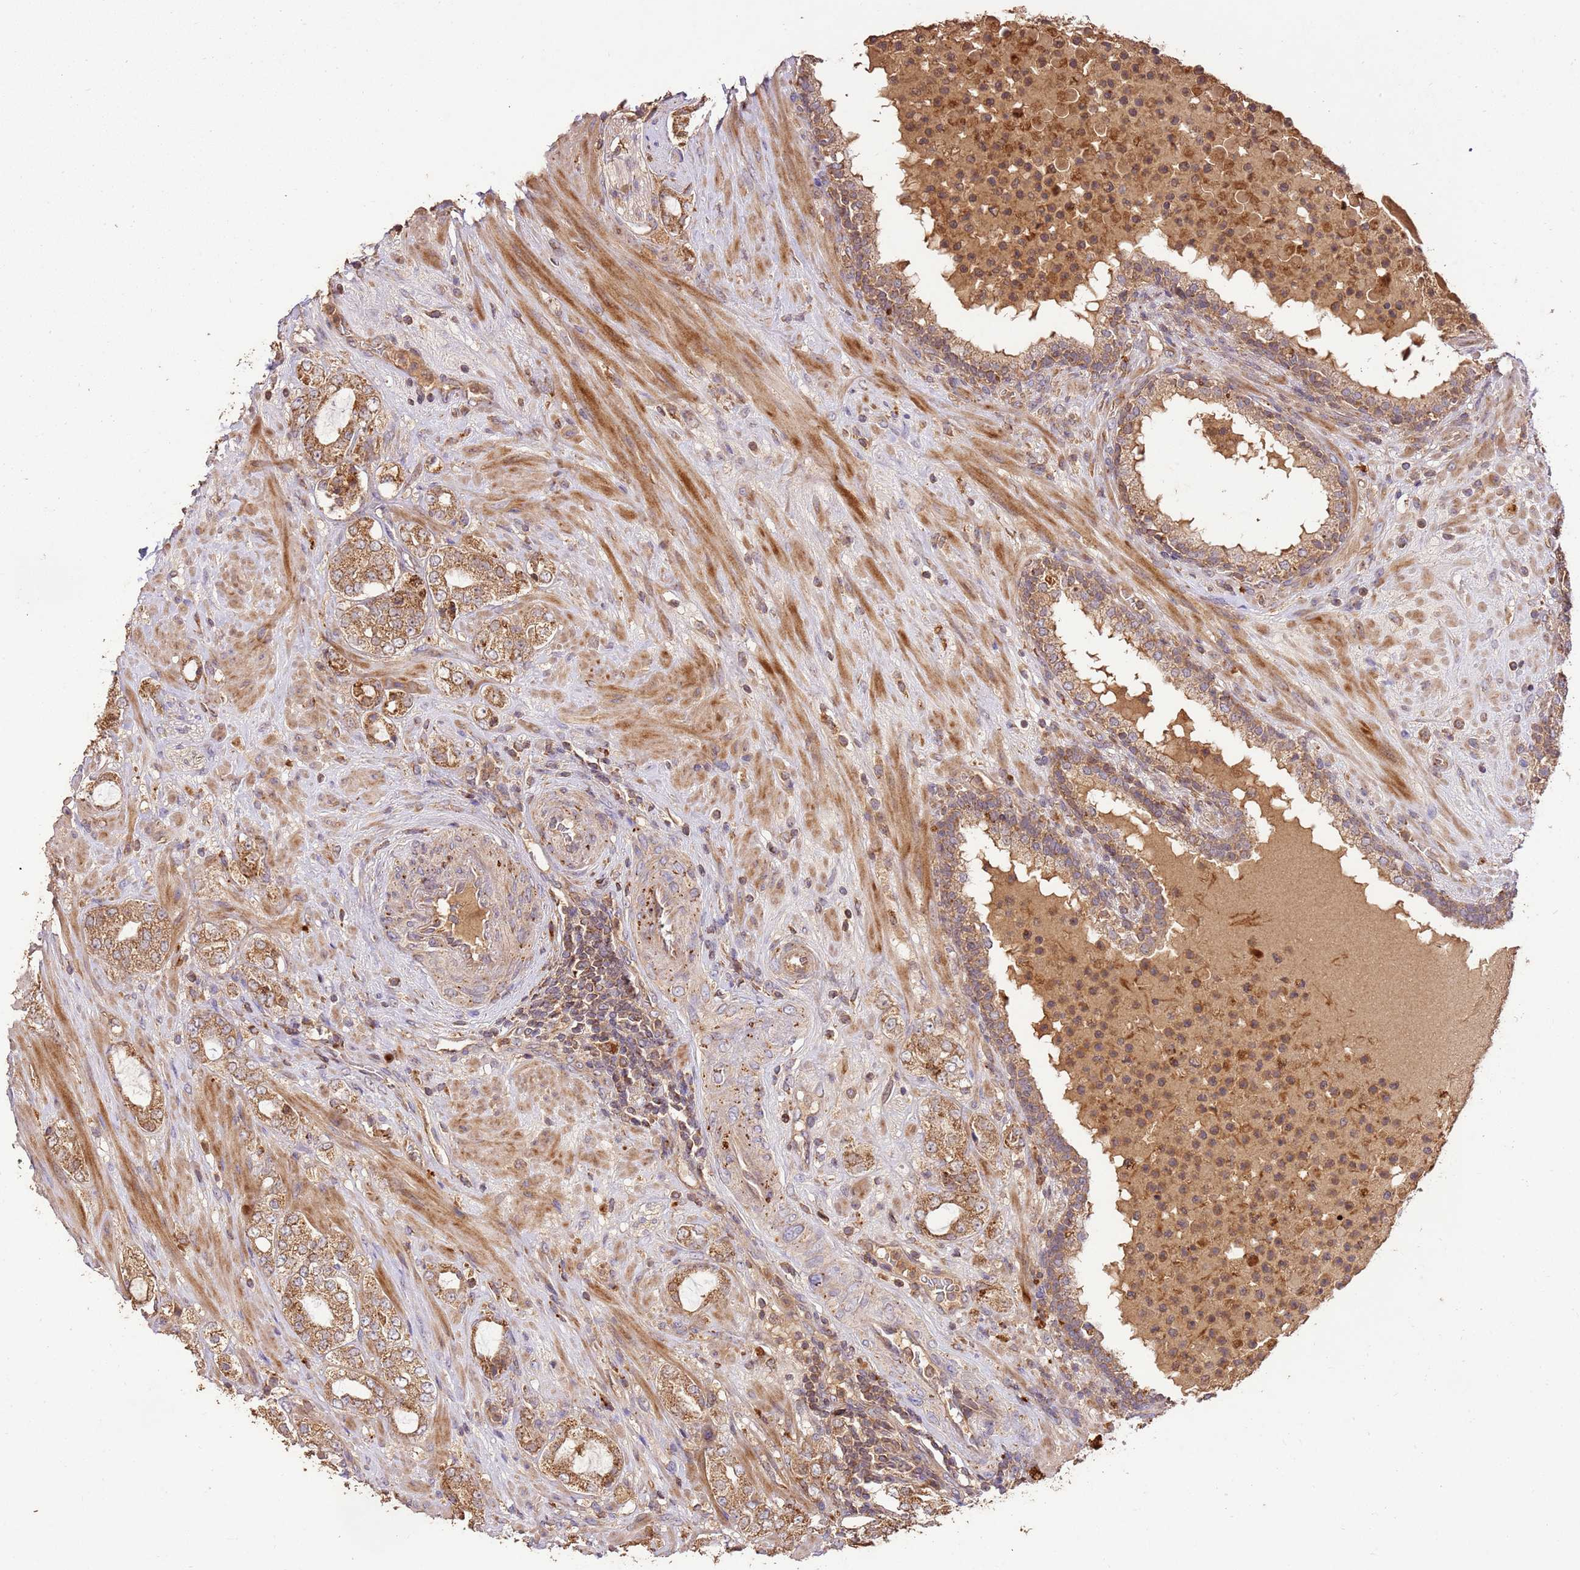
{"staining": {"intensity": "moderate", "quantity": ">75%", "location": "cytoplasmic/membranous"}, "tissue": "prostate cancer", "cell_type": "Tumor cells", "image_type": "cancer", "snomed": [{"axis": "morphology", "description": "Adenocarcinoma, High grade"}, {"axis": "topography", "description": "Prostate"}], "caption": "Prostate cancer (high-grade adenocarcinoma) stained with a brown dye exhibits moderate cytoplasmic/membranous positive expression in about >75% of tumor cells.", "gene": "LRRC28", "patient": {"sex": "male", "age": 64}}